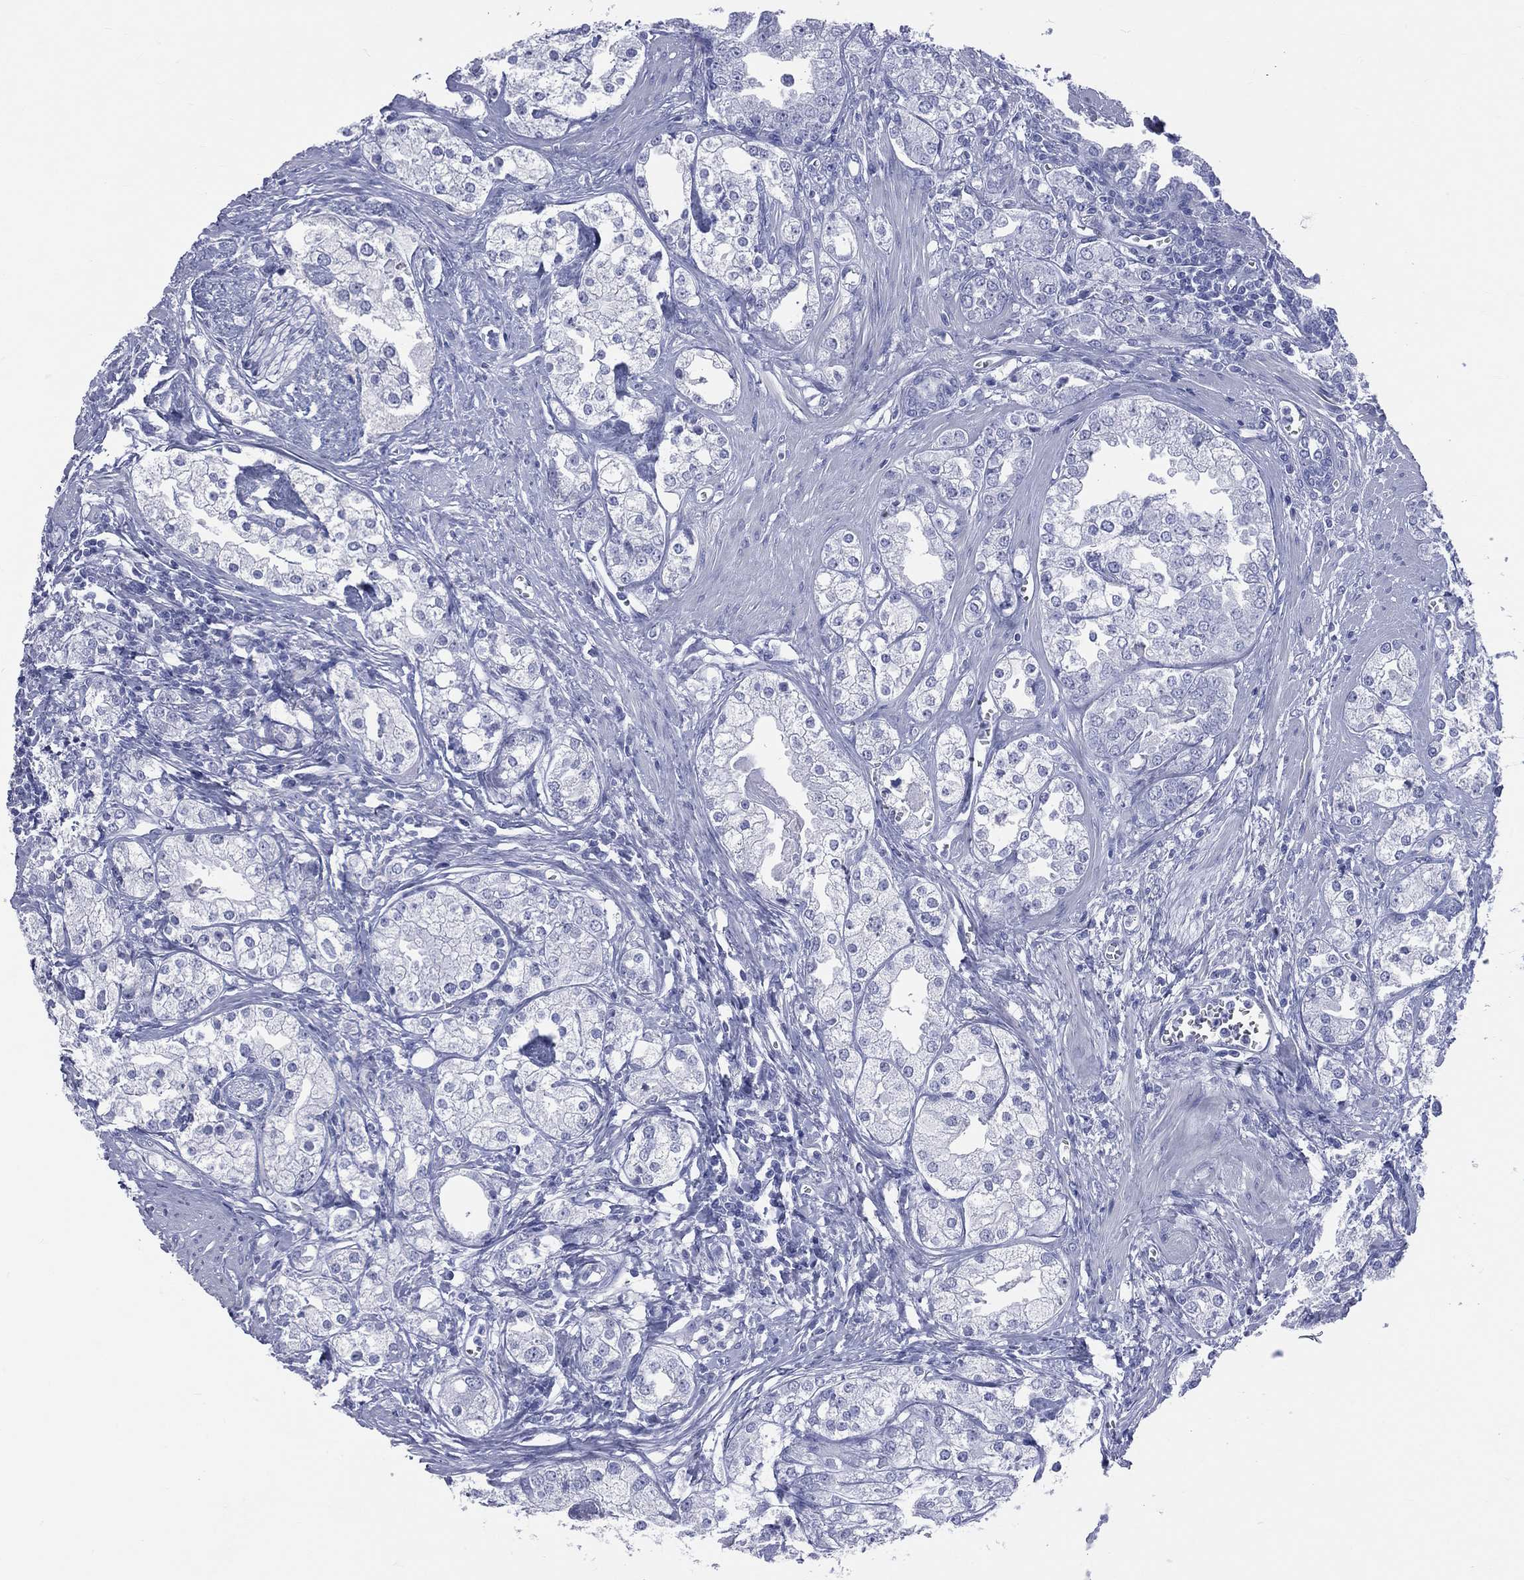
{"staining": {"intensity": "negative", "quantity": "none", "location": "none"}, "tissue": "prostate cancer", "cell_type": "Tumor cells", "image_type": "cancer", "snomed": [{"axis": "morphology", "description": "Adenocarcinoma, NOS"}, {"axis": "topography", "description": "Prostate and seminal vesicle, NOS"}, {"axis": "topography", "description": "Prostate"}], "caption": "Tumor cells show no significant staining in prostate cancer.", "gene": "CYLC1", "patient": {"sex": "male", "age": 62}}